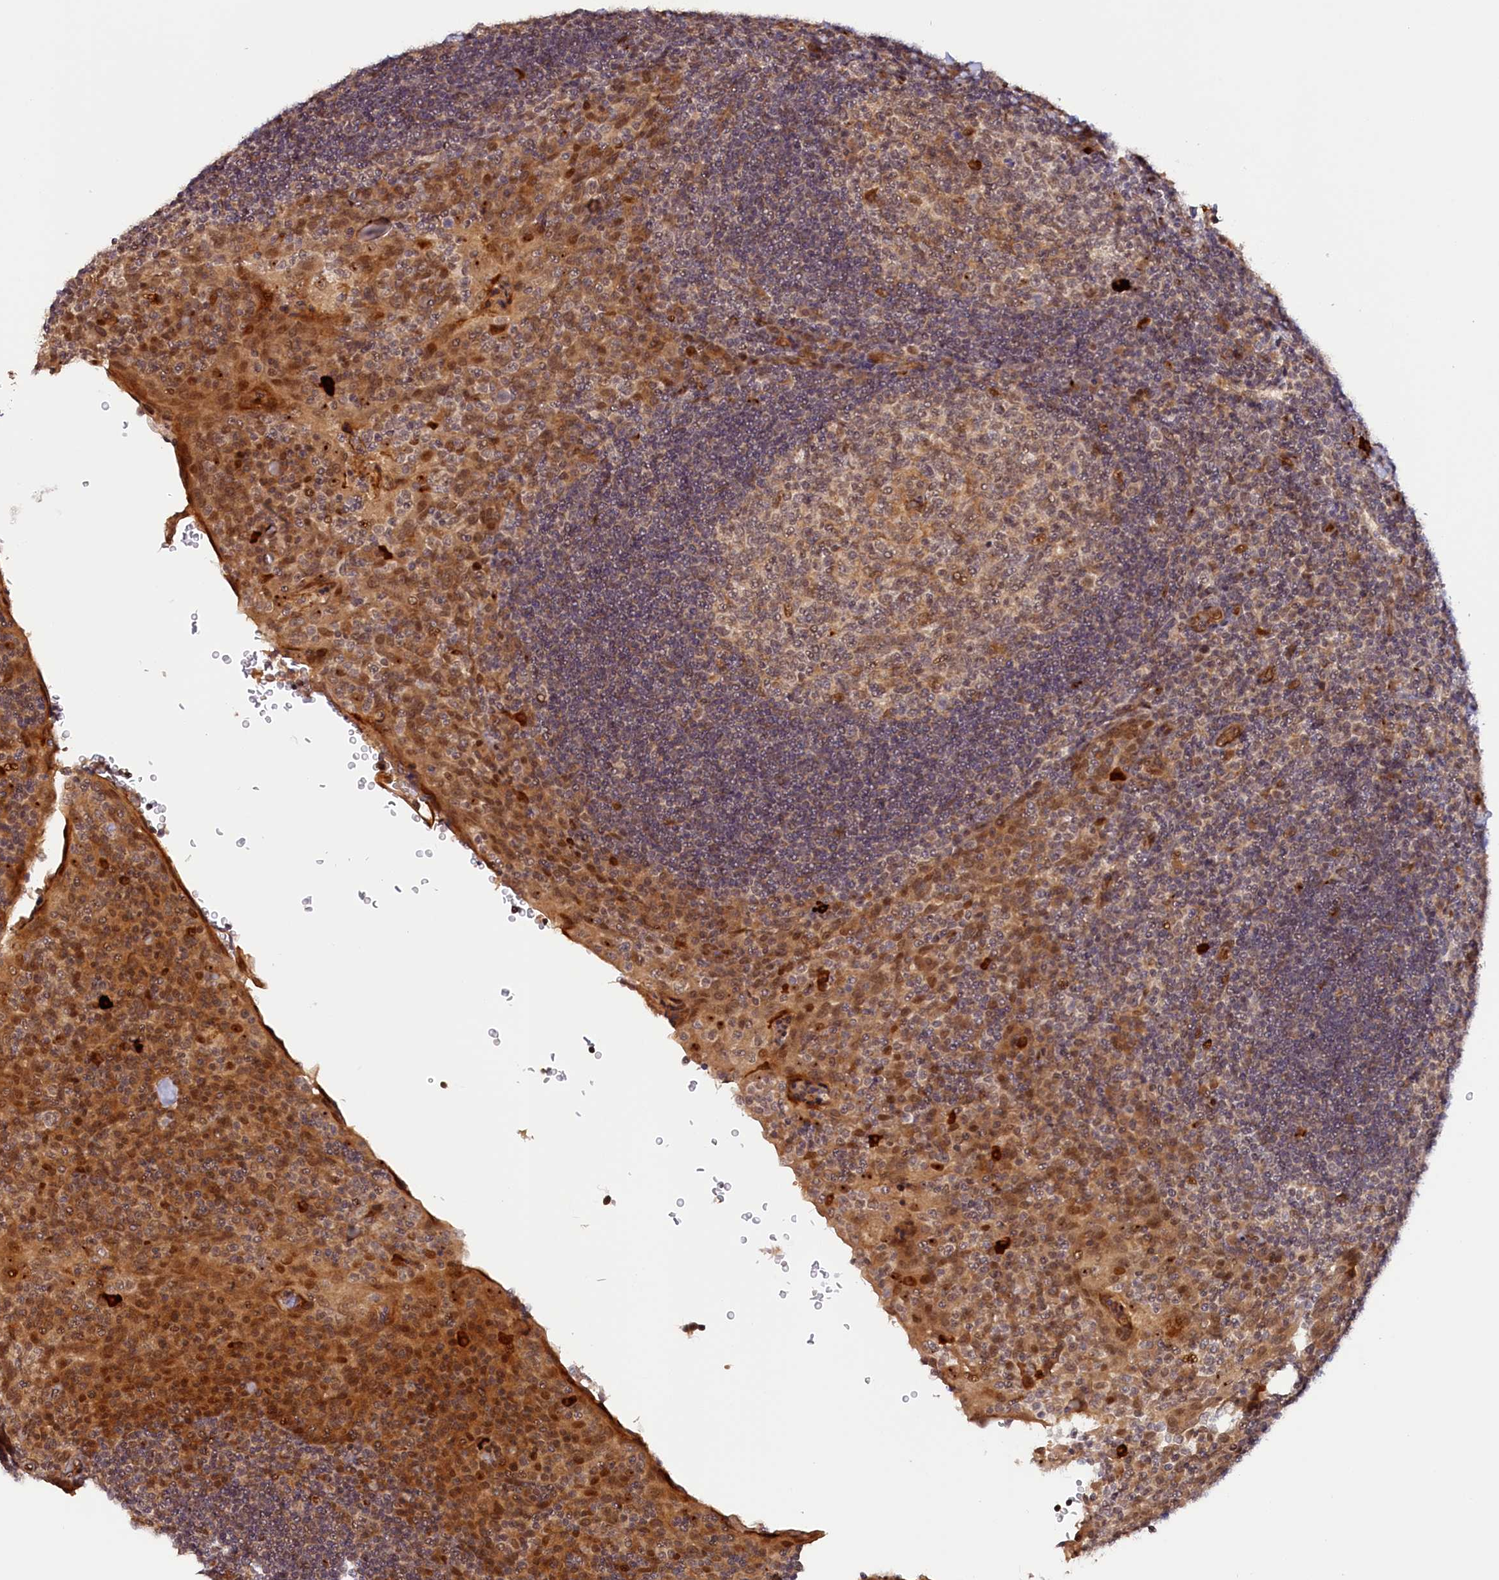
{"staining": {"intensity": "moderate", "quantity": "<25%", "location": "cytoplasmic/membranous,nuclear"}, "tissue": "tonsil", "cell_type": "Germinal center cells", "image_type": "normal", "snomed": [{"axis": "morphology", "description": "Normal tissue, NOS"}, {"axis": "topography", "description": "Tonsil"}], "caption": "Tonsil stained with IHC shows moderate cytoplasmic/membranous,nuclear positivity in about <25% of germinal center cells.", "gene": "ANKRD24", "patient": {"sex": "male", "age": 17}}